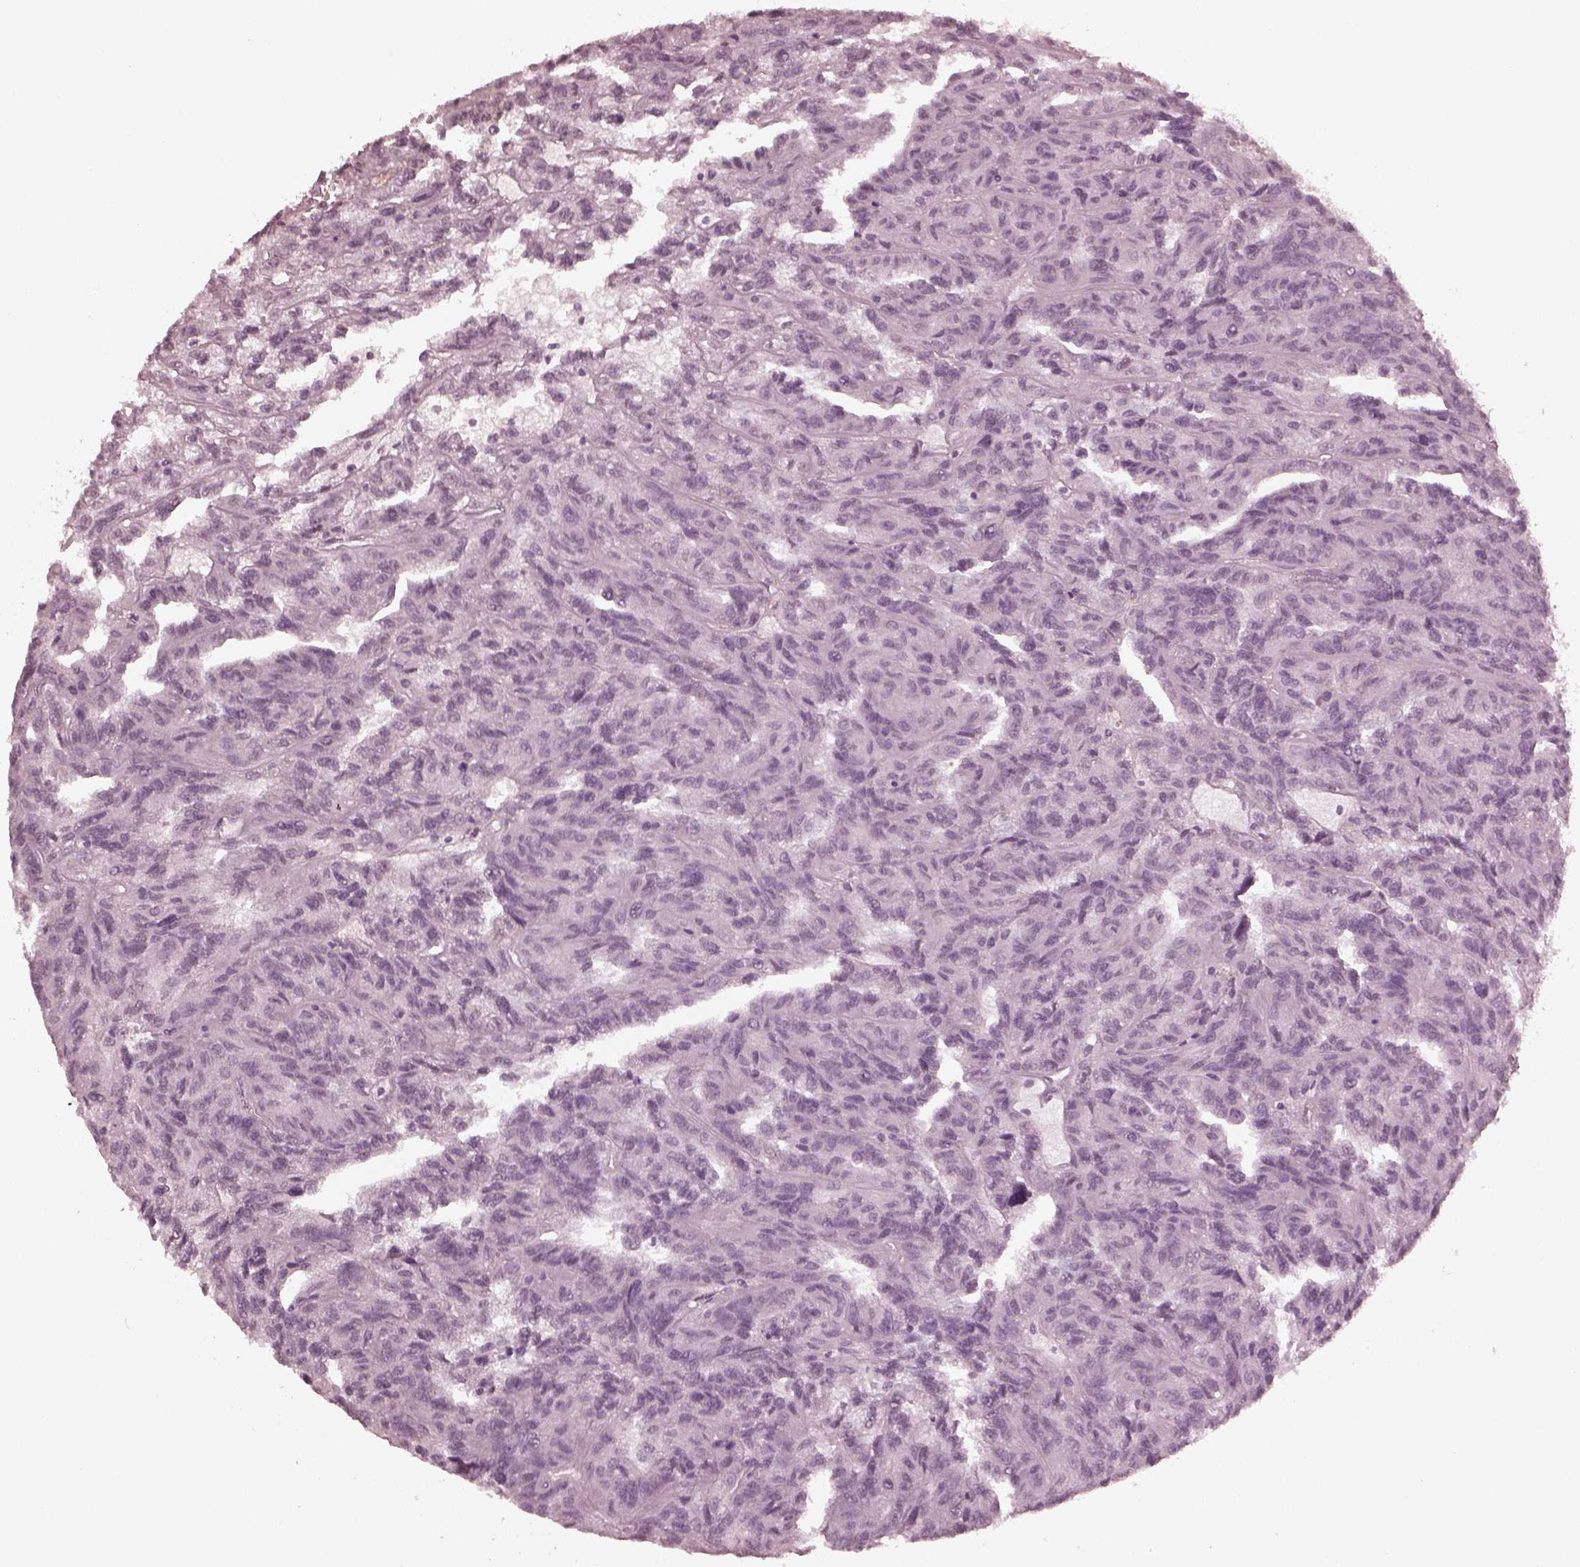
{"staining": {"intensity": "negative", "quantity": "none", "location": "none"}, "tissue": "renal cancer", "cell_type": "Tumor cells", "image_type": "cancer", "snomed": [{"axis": "morphology", "description": "Adenocarcinoma, NOS"}, {"axis": "topography", "description": "Kidney"}], "caption": "There is no significant staining in tumor cells of renal cancer. (Stains: DAB (3,3'-diaminobenzidine) IHC with hematoxylin counter stain, Microscopy: brightfield microscopy at high magnification).", "gene": "KRT79", "patient": {"sex": "male", "age": 79}}